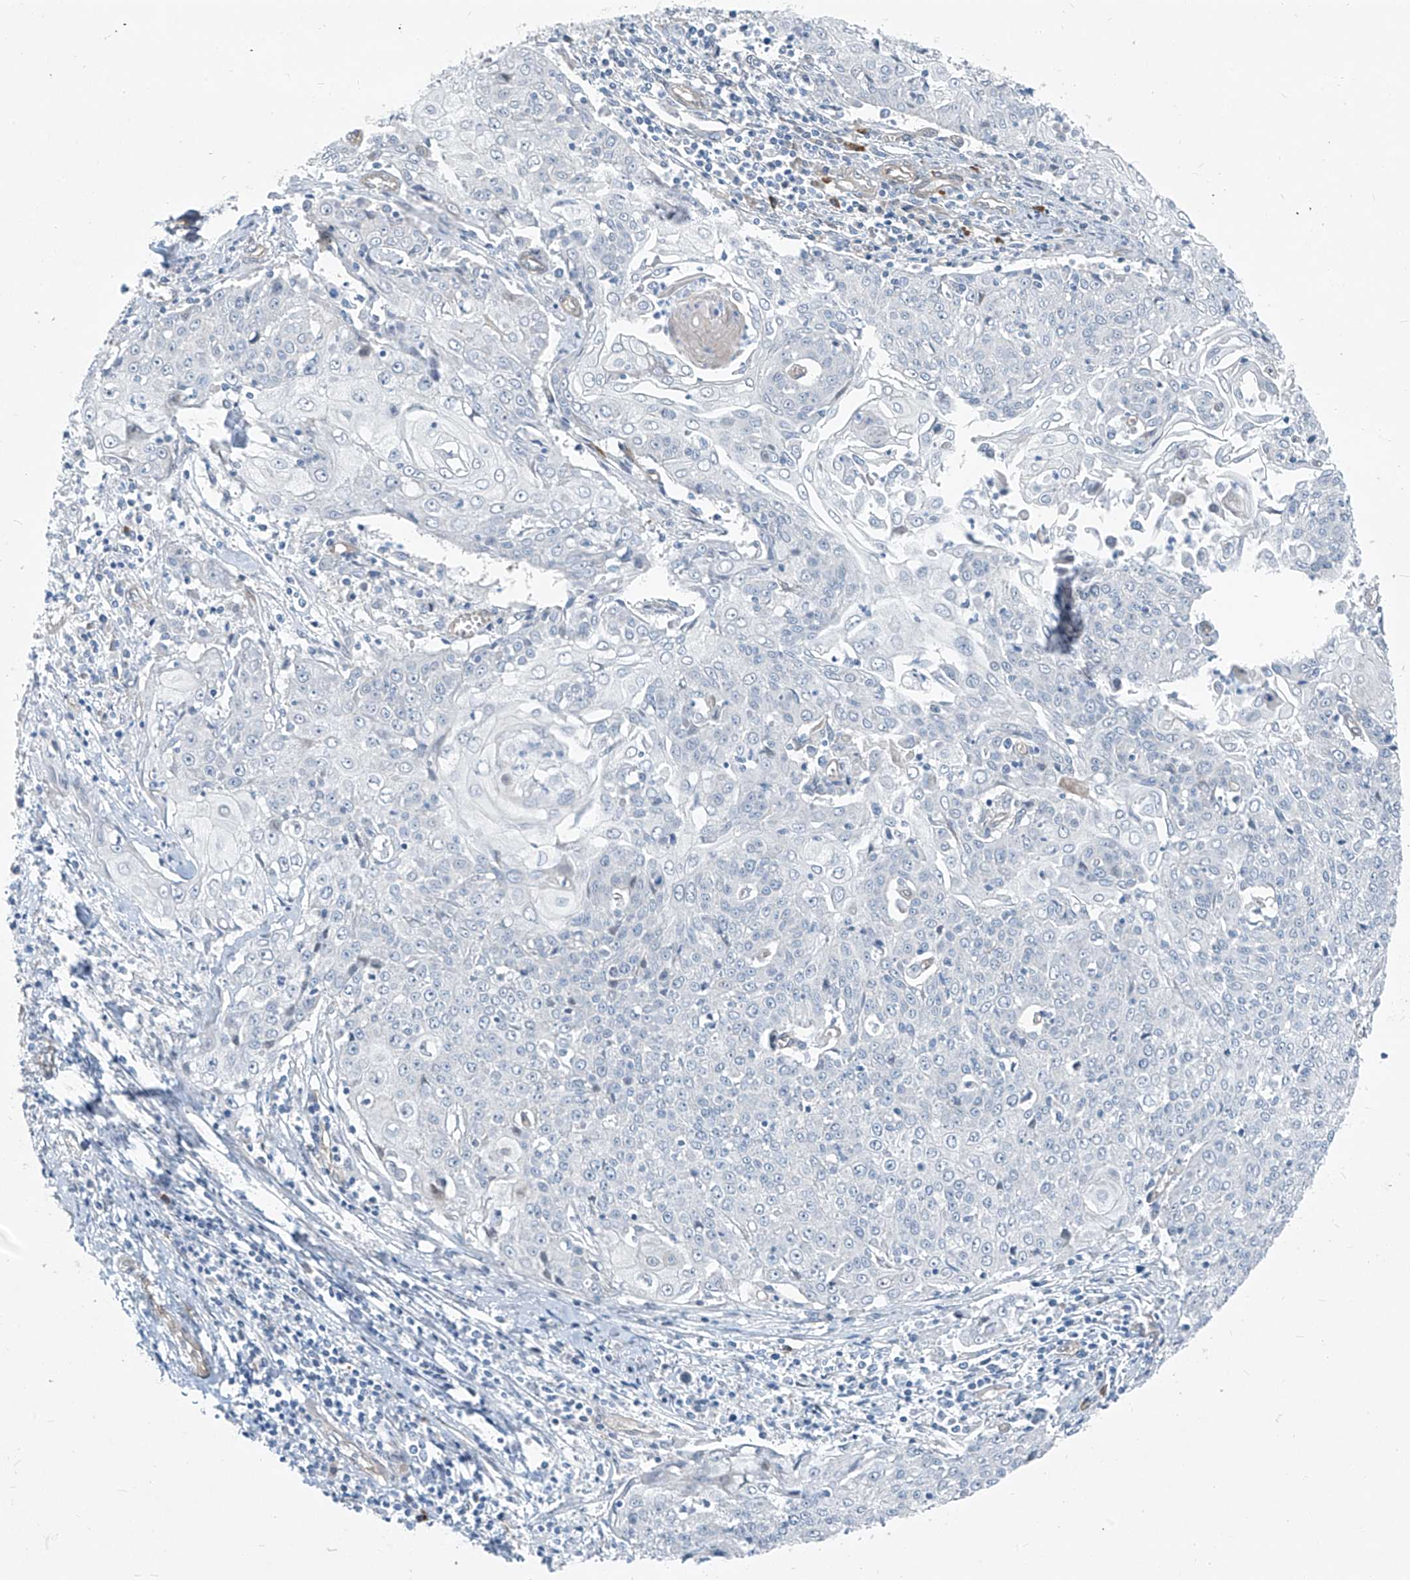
{"staining": {"intensity": "negative", "quantity": "none", "location": "none"}, "tissue": "cervical cancer", "cell_type": "Tumor cells", "image_type": "cancer", "snomed": [{"axis": "morphology", "description": "Squamous cell carcinoma, NOS"}, {"axis": "topography", "description": "Cervix"}], "caption": "A micrograph of squamous cell carcinoma (cervical) stained for a protein displays no brown staining in tumor cells.", "gene": "TNS2", "patient": {"sex": "female", "age": 48}}